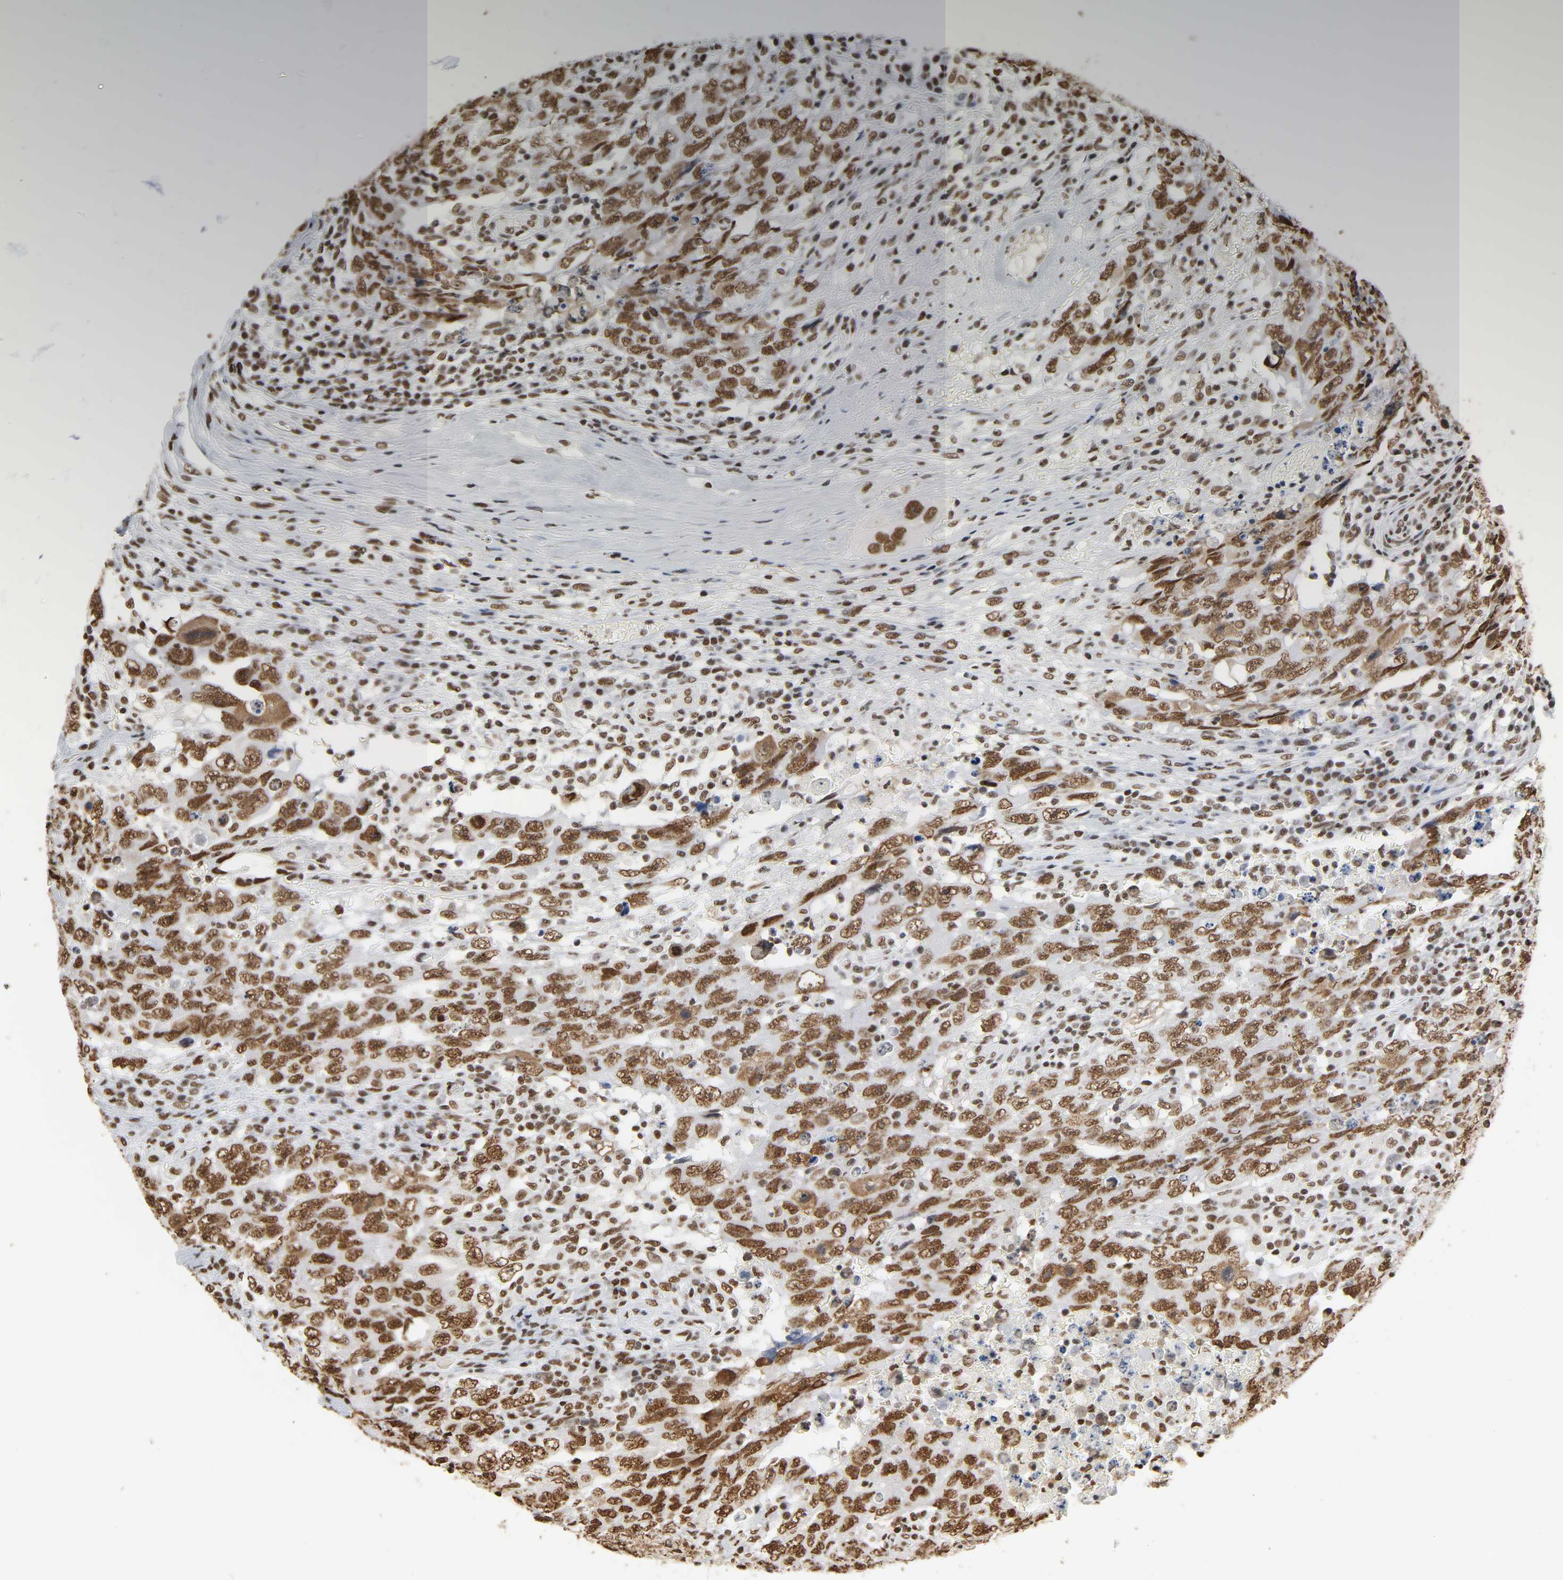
{"staining": {"intensity": "moderate", "quantity": ">75%", "location": "nuclear"}, "tissue": "testis cancer", "cell_type": "Tumor cells", "image_type": "cancer", "snomed": [{"axis": "morphology", "description": "Carcinoma, Embryonal, NOS"}, {"axis": "topography", "description": "Testis"}], "caption": "A medium amount of moderate nuclear expression is present in approximately >75% of tumor cells in testis cancer (embryonal carcinoma) tissue. (DAB (3,3'-diaminobenzidine) IHC, brown staining for protein, blue staining for nuclei).", "gene": "HNRNPC", "patient": {"sex": "male", "age": 26}}